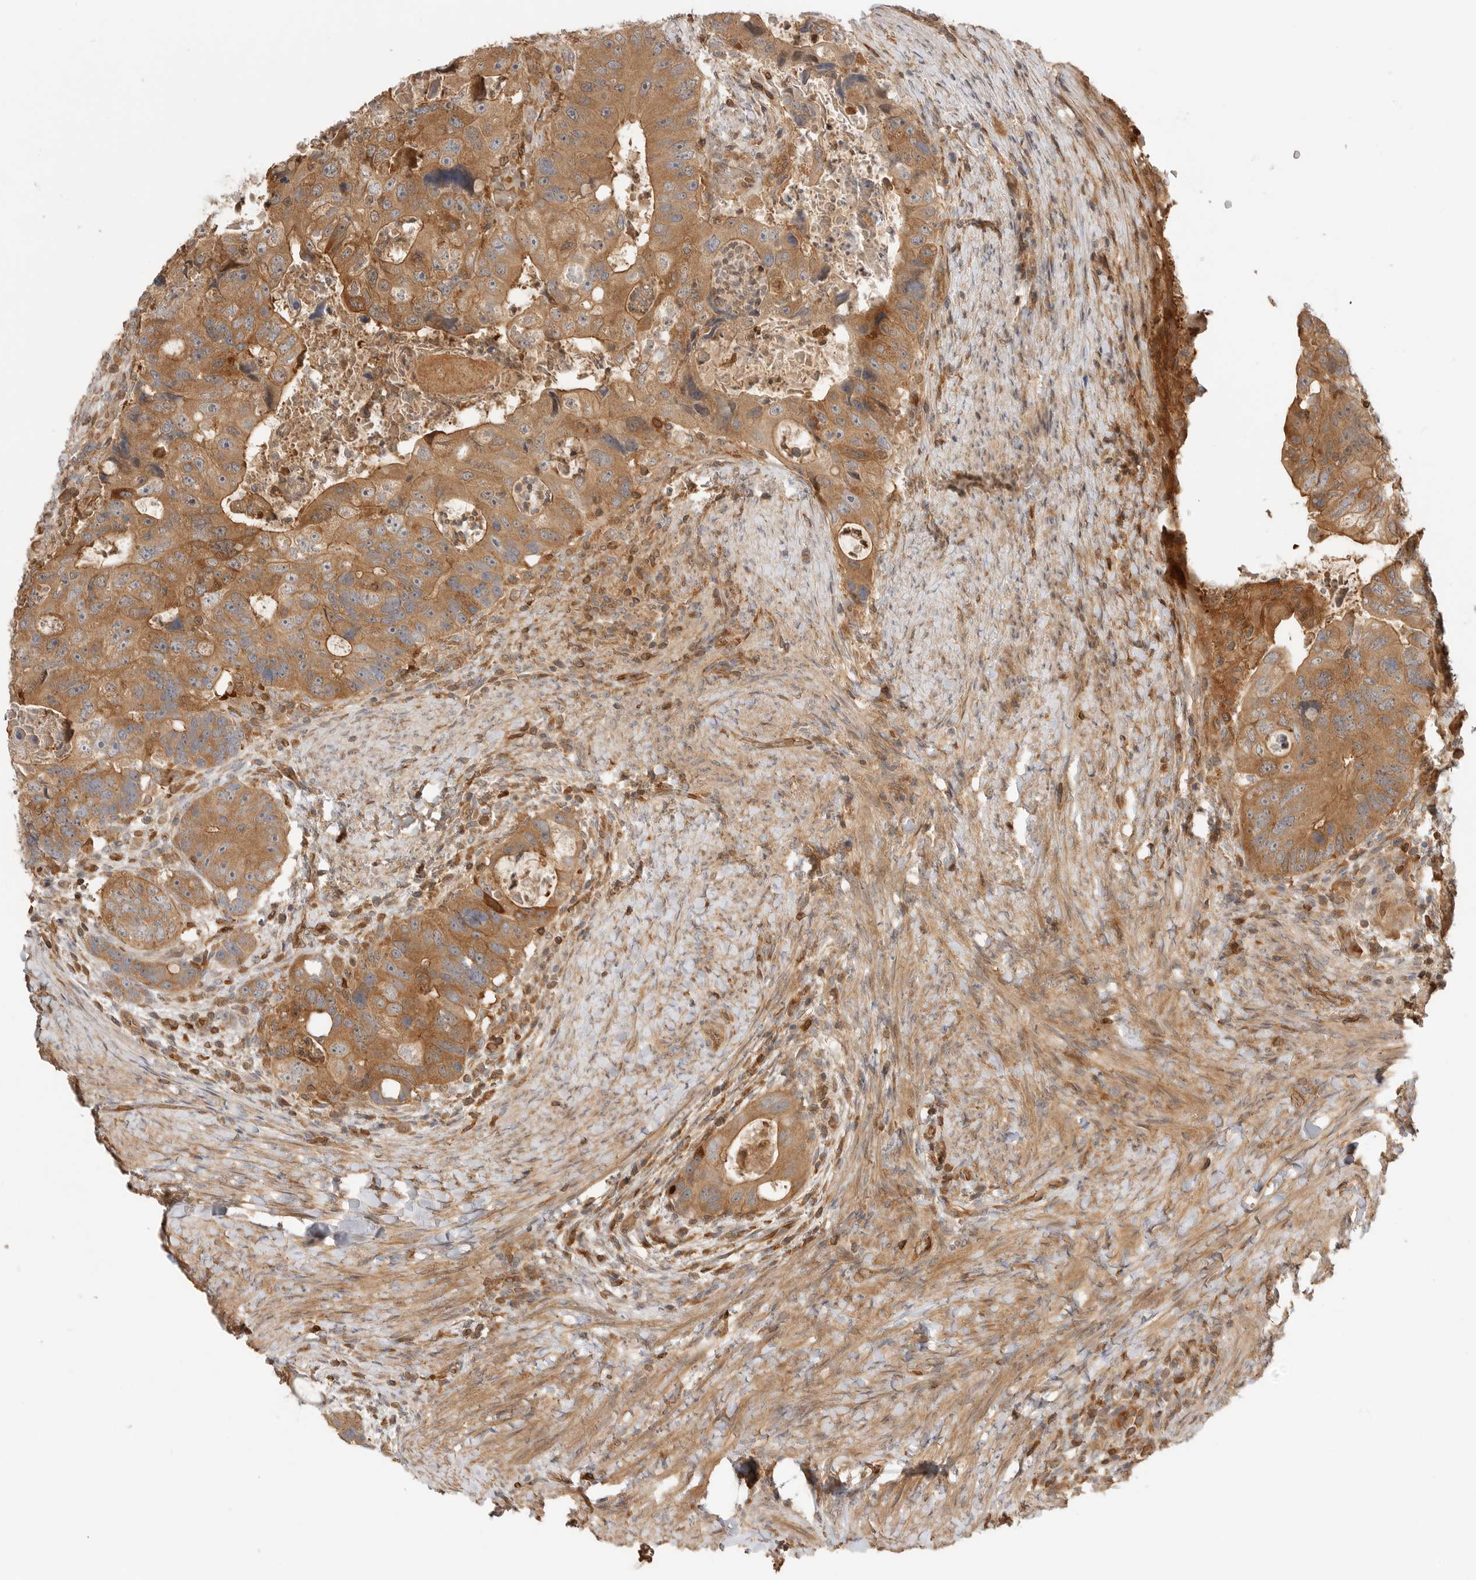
{"staining": {"intensity": "strong", "quantity": ">75%", "location": "cytoplasmic/membranous"}, "tissue": "colorectal cancer", "cell_type": "Tumor cells", "image_type": "cancer", "snomed": [{"axis": "morphology", "description": "Adenocarcinoma, NOS"}, {"axis": "topography", "description": "Rectum"}], "caption": "This is a histology image of IHC staining of colorectal cancer, which shows strong staining in the cytoplasmic/membranous of tumor cells.", "gene": "CLDN12", "patient": {"sex": "male", "age": 59}}